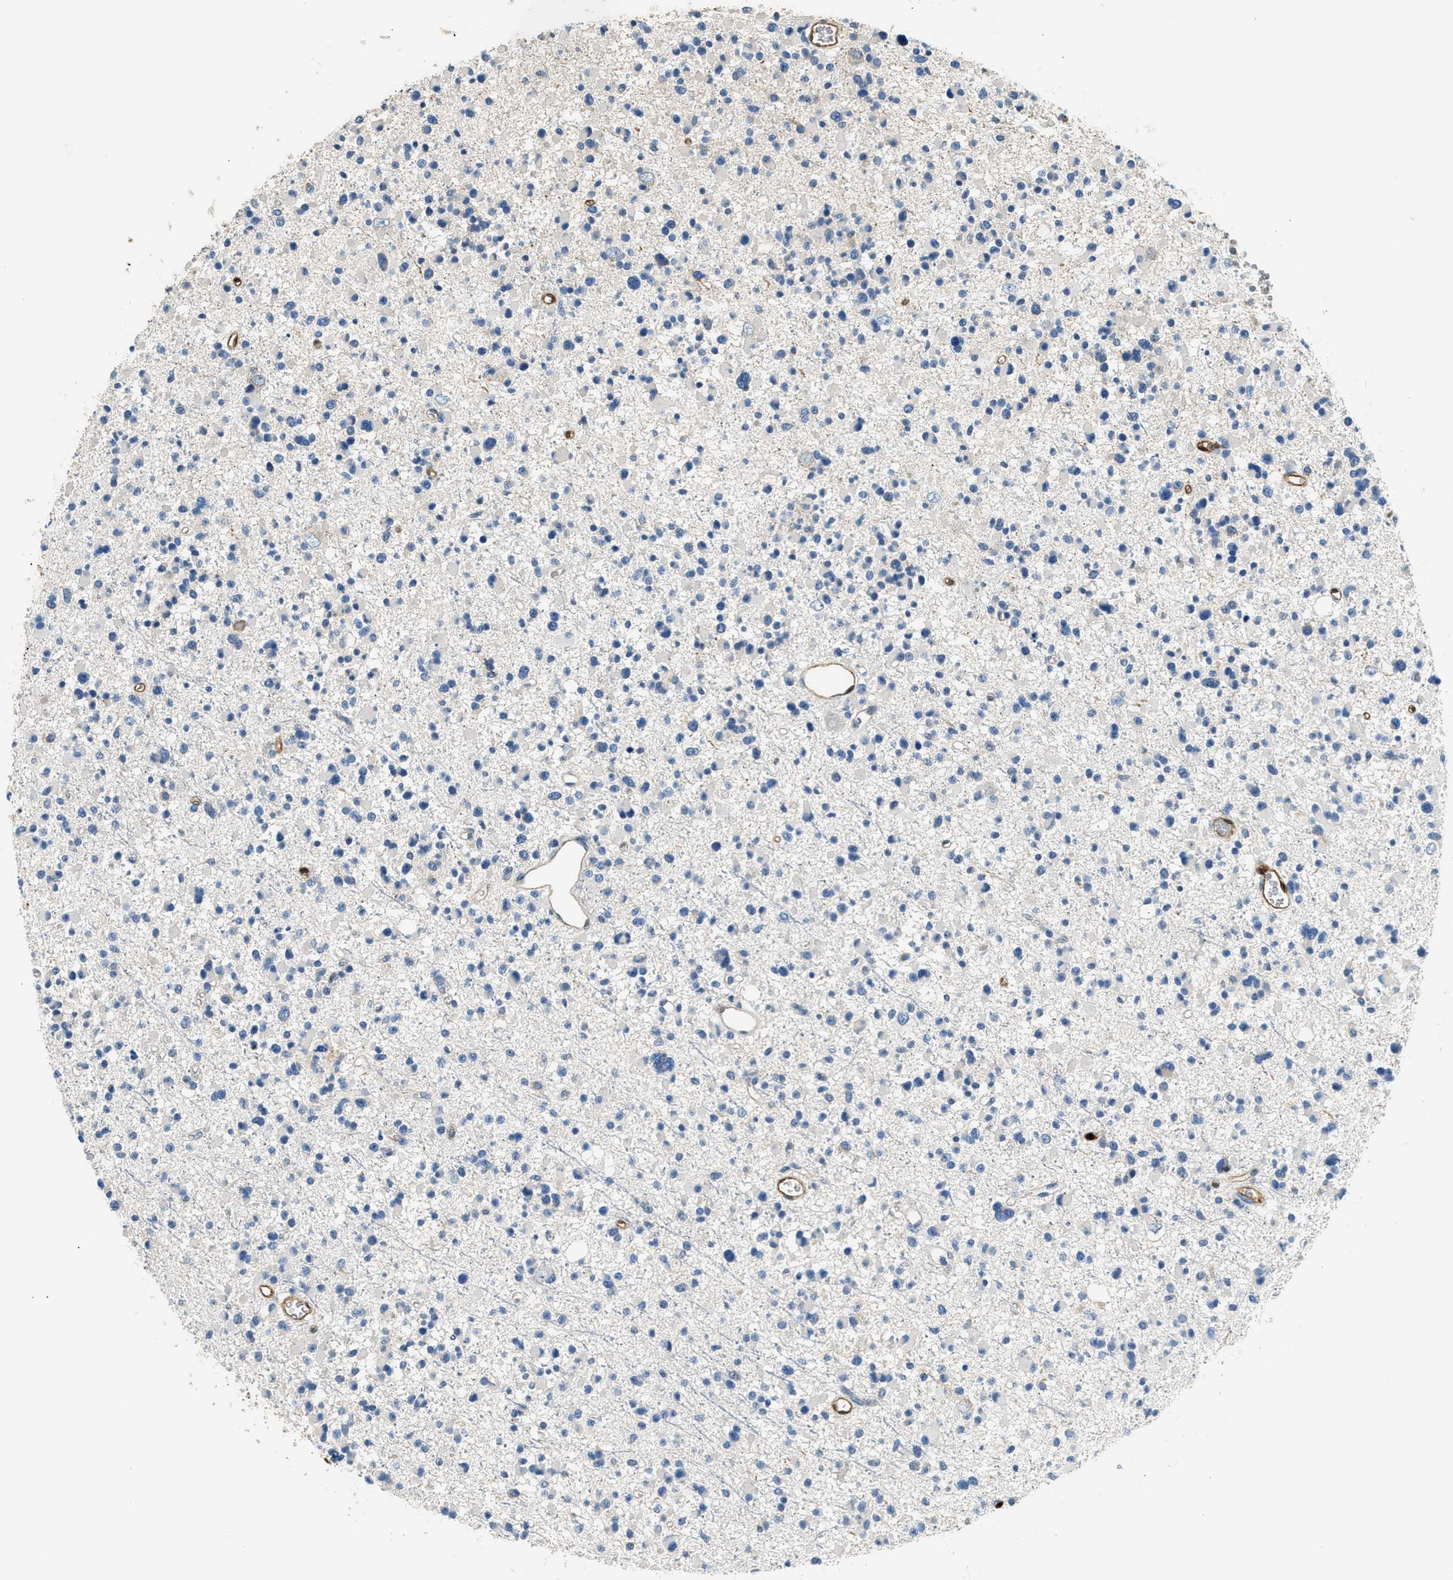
{"staining": {"intensity": "negative", "quantity": "none", "location": "none"}, "tissue": "glioma", "cell_type": "Tumor cells", "image_type": "cancer", "snomed": [{"axis": "morphology", "description": "Glioma, malignant, Low grade"}, {"axis": "topography", "description": "Brain"}], "caption": "DAB immunohistochemical staining of human malignant glioma (low-grade) demonstrates no significant positivity in tumor cells.", "gene": "ANXA3", "patient": {"sex": "female", "age": 22}}